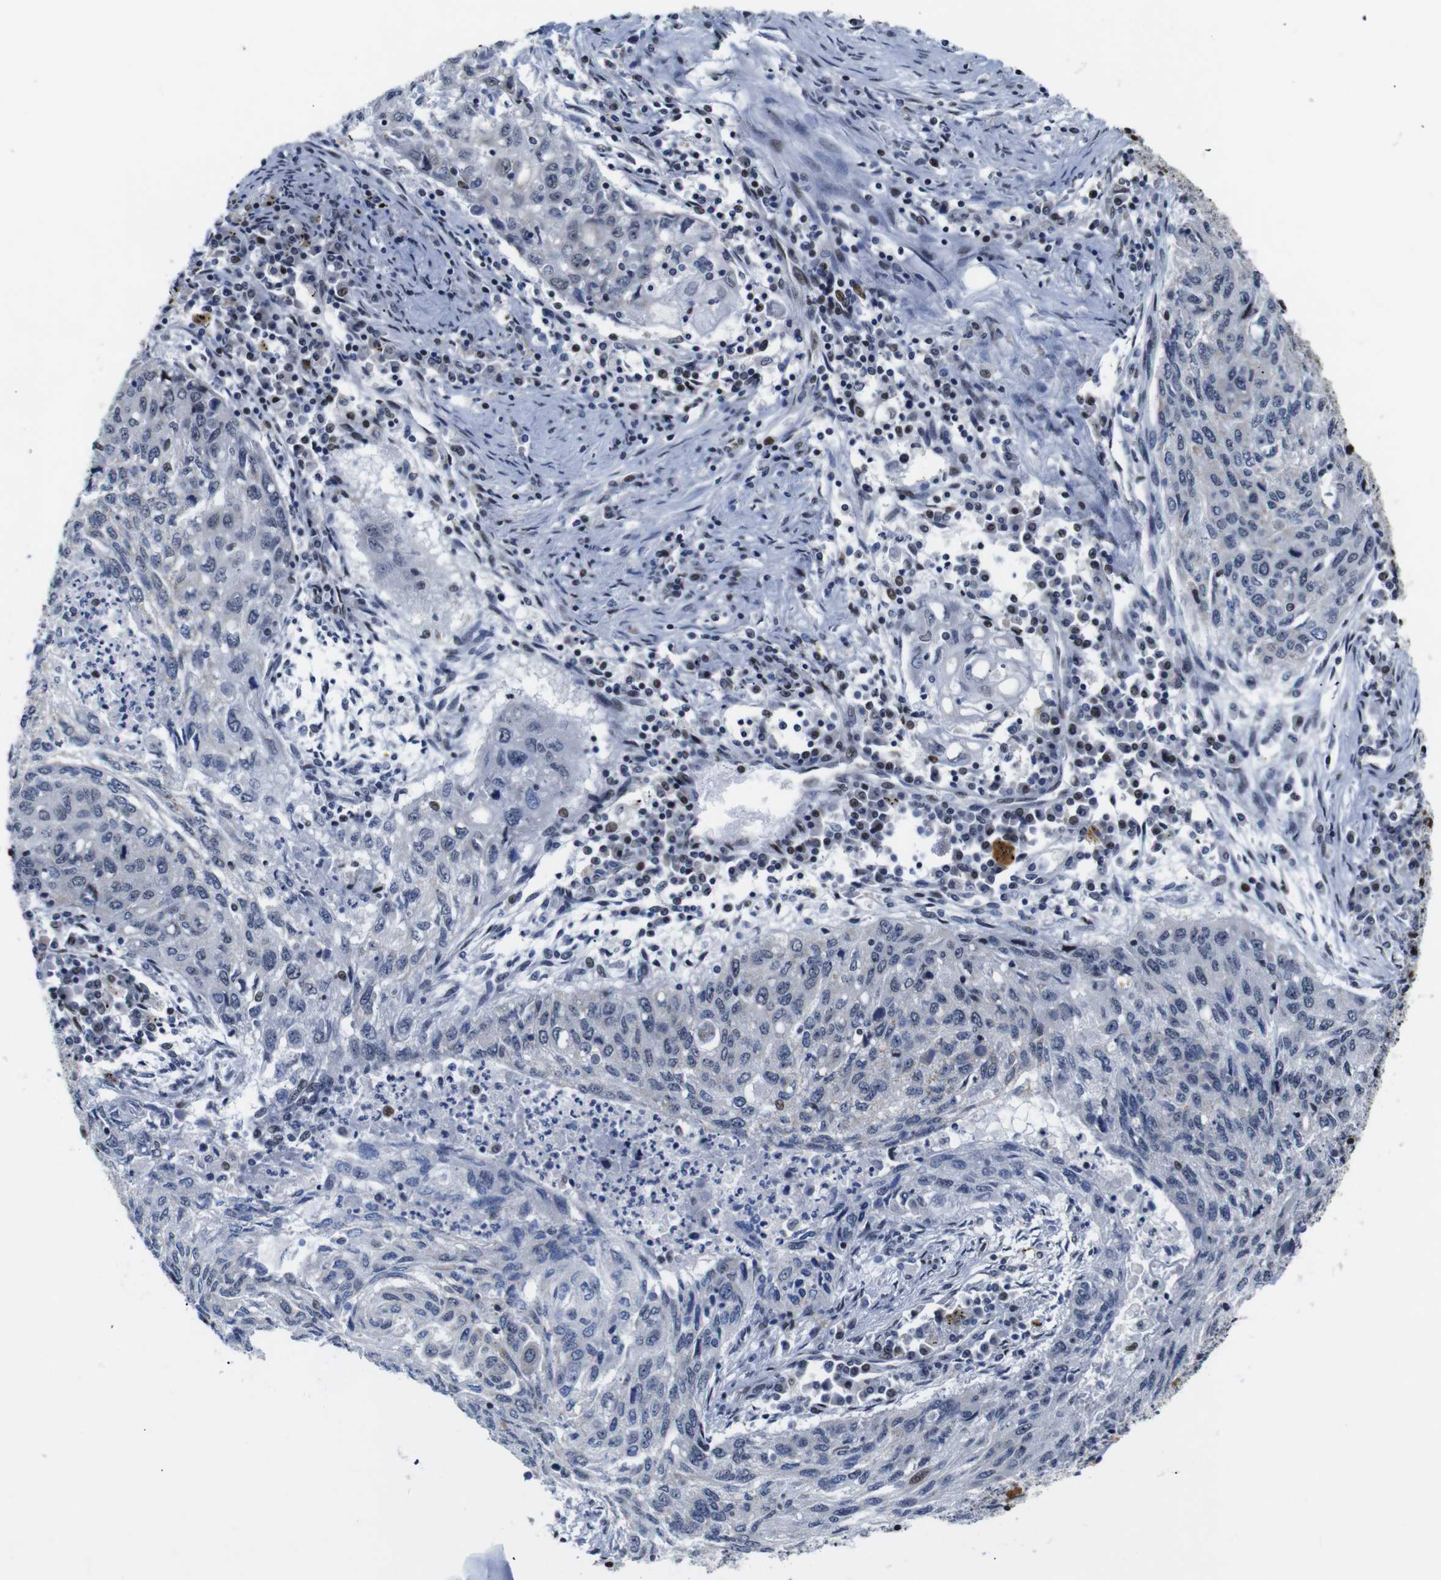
{"staining": {"intensity": "negative", "quantity": "none", "location": "none"}, "tissue": "lung cancer", "cell_type": "Tumor cells", "image_type": "cancer", "snomed": [{"axis": "morphology", "description": "Squamous cell carcinoma, NOS"}, {"axis": "topography", "description": "Lung"}], "caption": "Immunohistochemistry (IHC) of human squamous cell carcinoma (lung) shows no staining in tumor cells. (DAB (3,3'-diaminobenzidine) immunohistochemistry (IHC), high magnification).", "gene": "GATA6", "patient": {"sex": "female", "age": 63}}